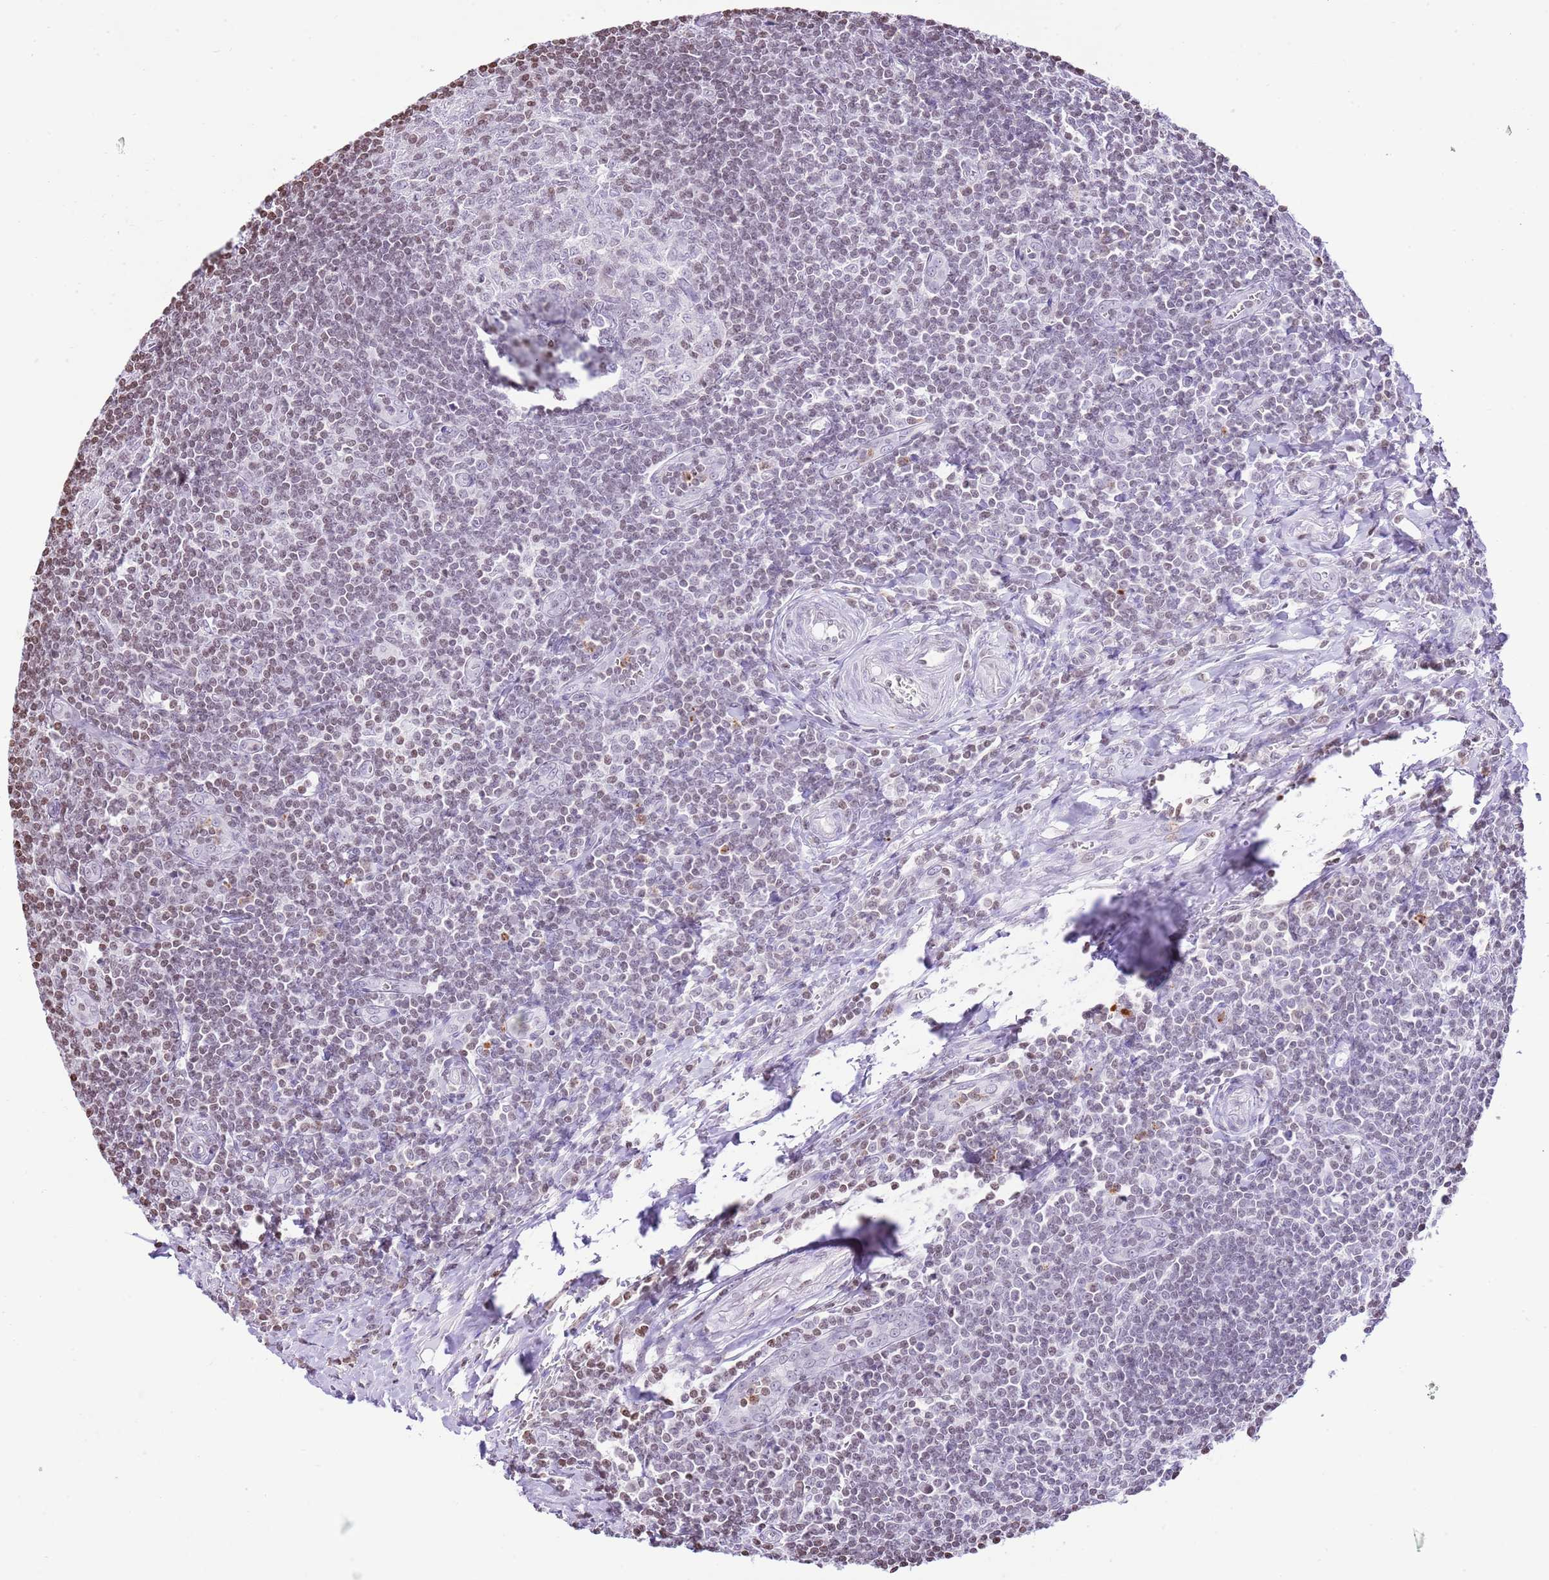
{"staining": {"intensity": "weak", "quantity": "<25%", "location": "nuclear"}, "tissue": "tonsil", "cell_type": "Germinal center cells", "image_type": "normal", "snomed": [{"axis": "morphology", "description": "Normal tissue, NOS"}, {"axis": "topography", "description": "Tonsil"}], "caption": "This photomicrograph is of benign tonsil stained with immunohistochemistry (IHC) to label a protein in brown with the nuclei are counter-stained blue. There is no expression in germinal center cells.", "gene": "PRR15", "patient": {"sex": "male", "age": 27}}